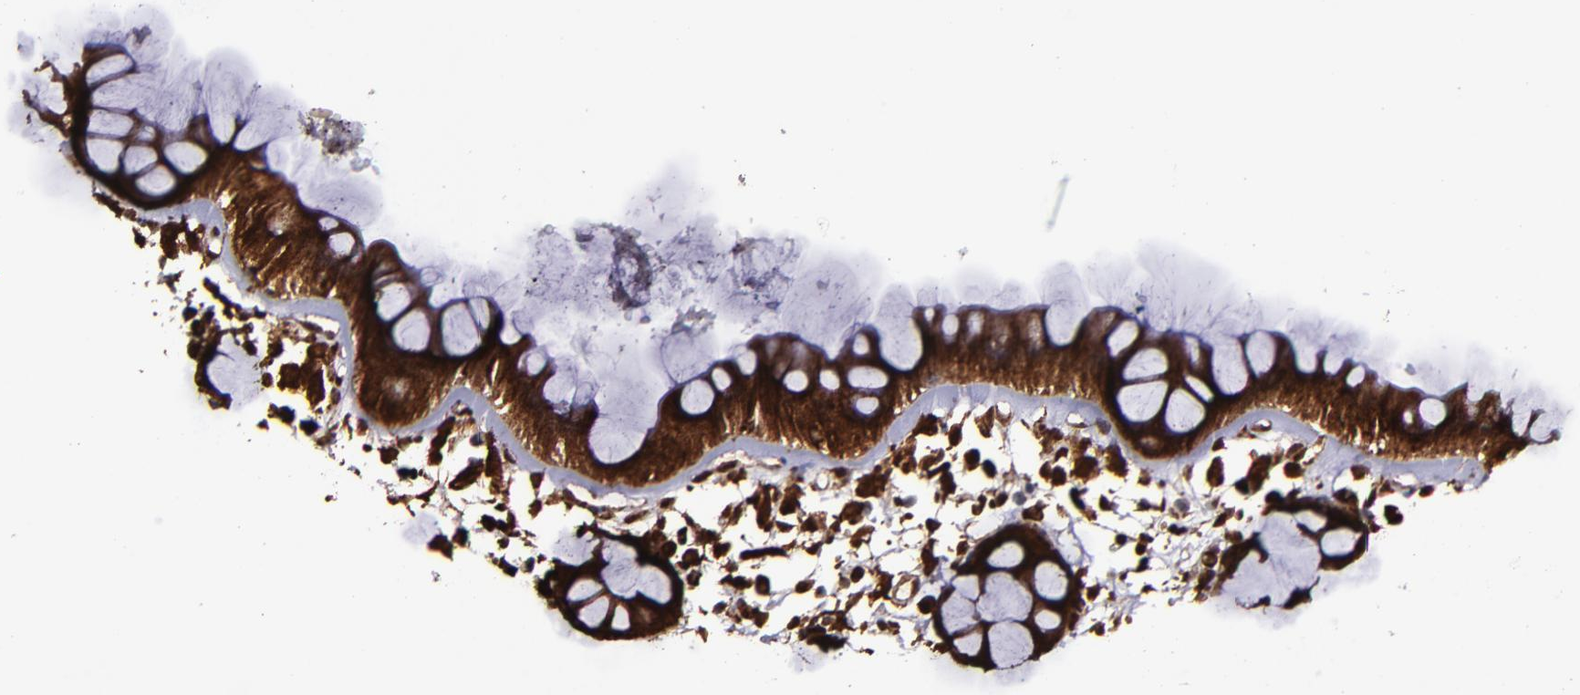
{"staining": {"intensity": "strong", "quantity": ">75%", "location": "cytoplasmic/membranous,nuclear"}, "tissue": "rectum", "cell_type": "Glandular cells", "image_type": "normal", "snomed": [{"axis": "morphology", "description": "Normal tissue, NOS"}, {"axis": "topography", "description": "Rectum"}], "caption": "Immunohistochemical staining of normal rectum exhibits strong cytoplasmic/membranous,nuclear protein expression in approximately >75% of glandular cells.", "gene": "EIF4ENIF1", "patient": {"sex": "female", "age": 66}}